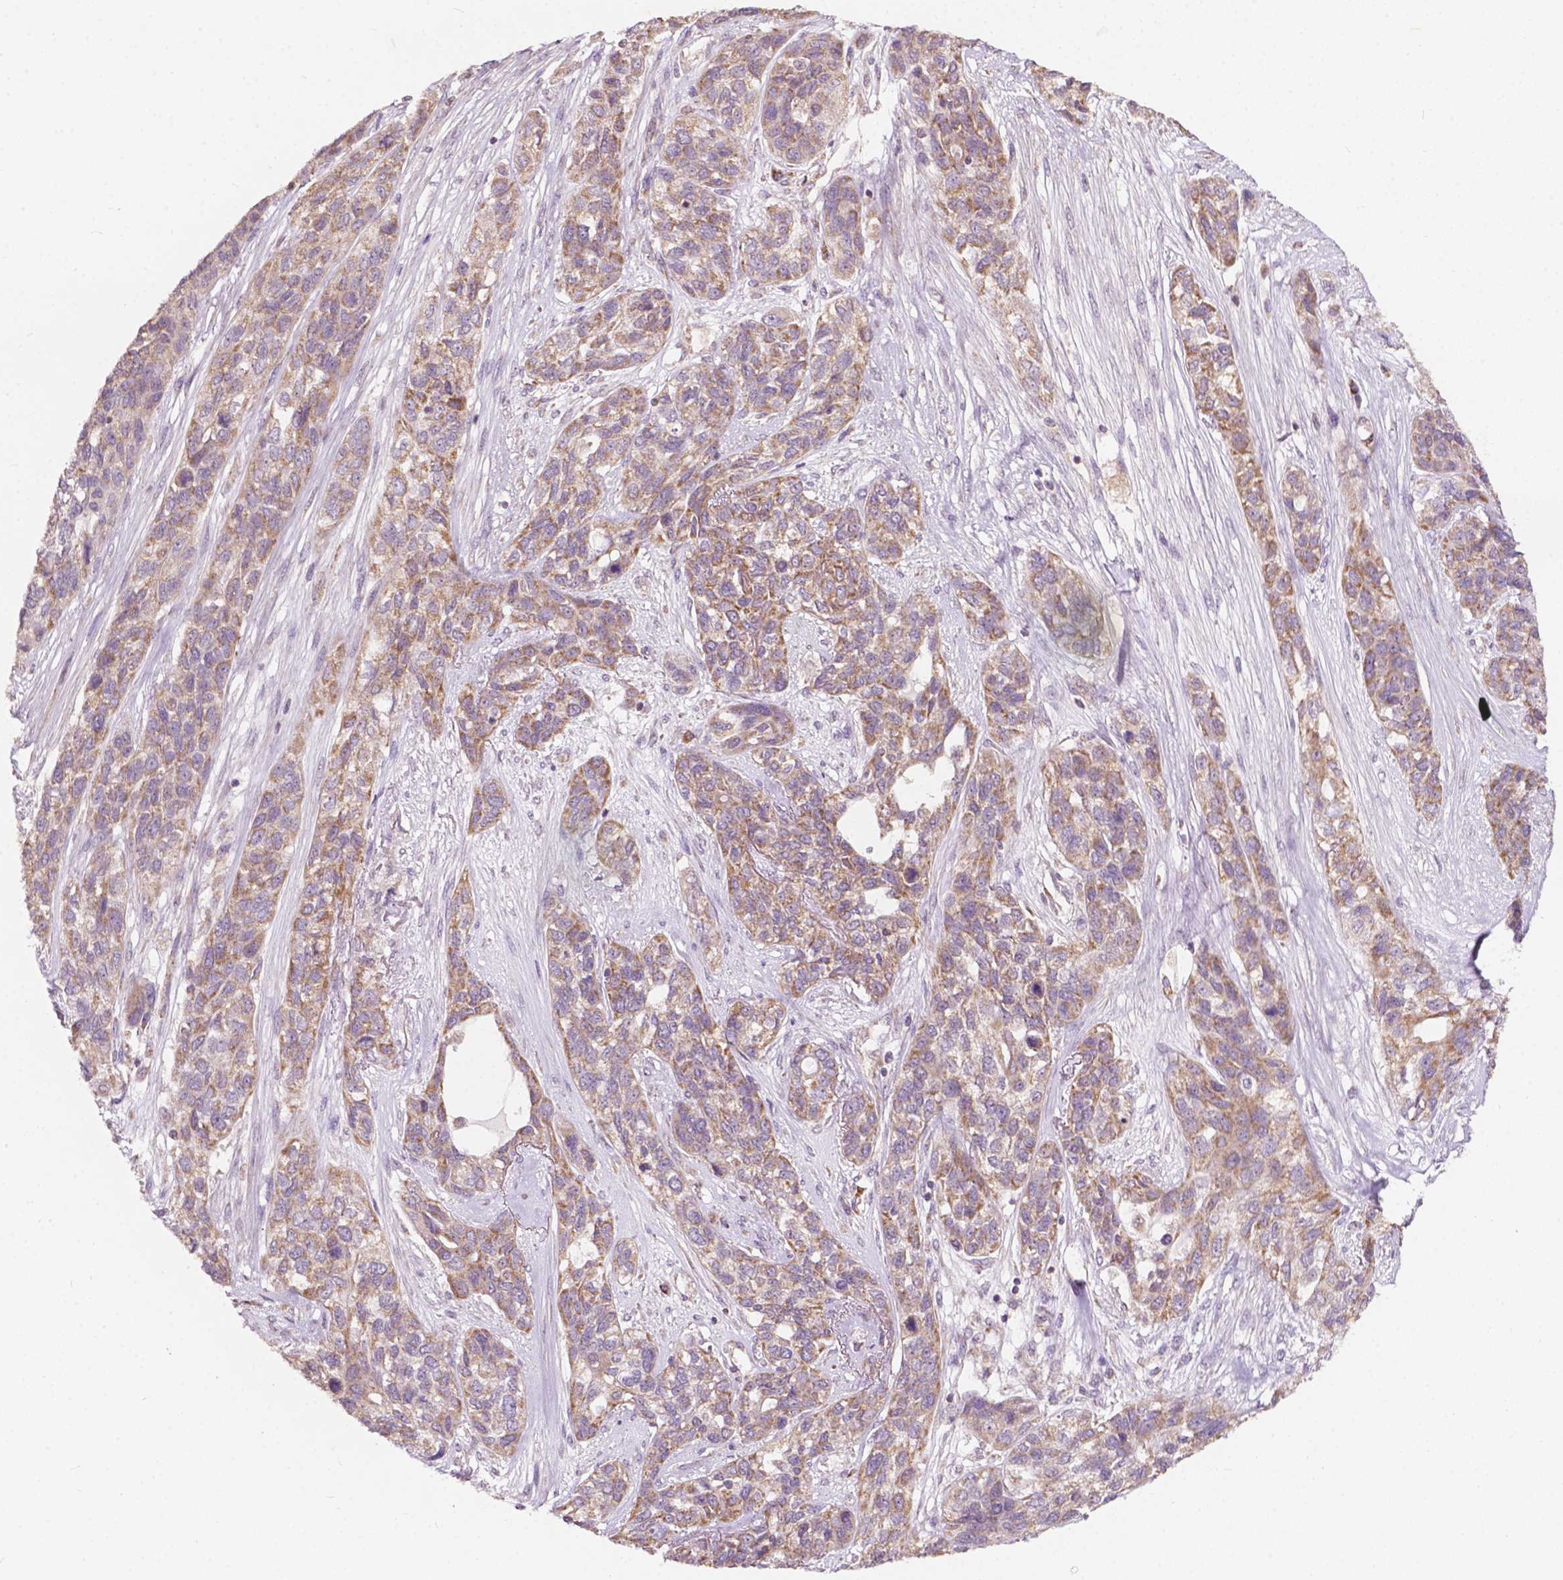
{"staining": {"intensity": "moderate", "quantity": ">75%", "location": "cytoplasmic/membranous"}, "tissue": "lung cancer", "cell_type": "Tumor cells", "image_type": "cancer", "snomed": [{"axis": "morphology", "description": "Squamous cell carcinoma, NOS"}, {"axis": "topography", "description": "Lung"}], "caption": "Moderate cytoplasmic/membranous expression for a protein is seen in about >75% of tumor cells of squamous cell carcinoma (lung) using IHC.", "gene": "NDUFA10", "patient": {"sex": "female", "age": 70}}